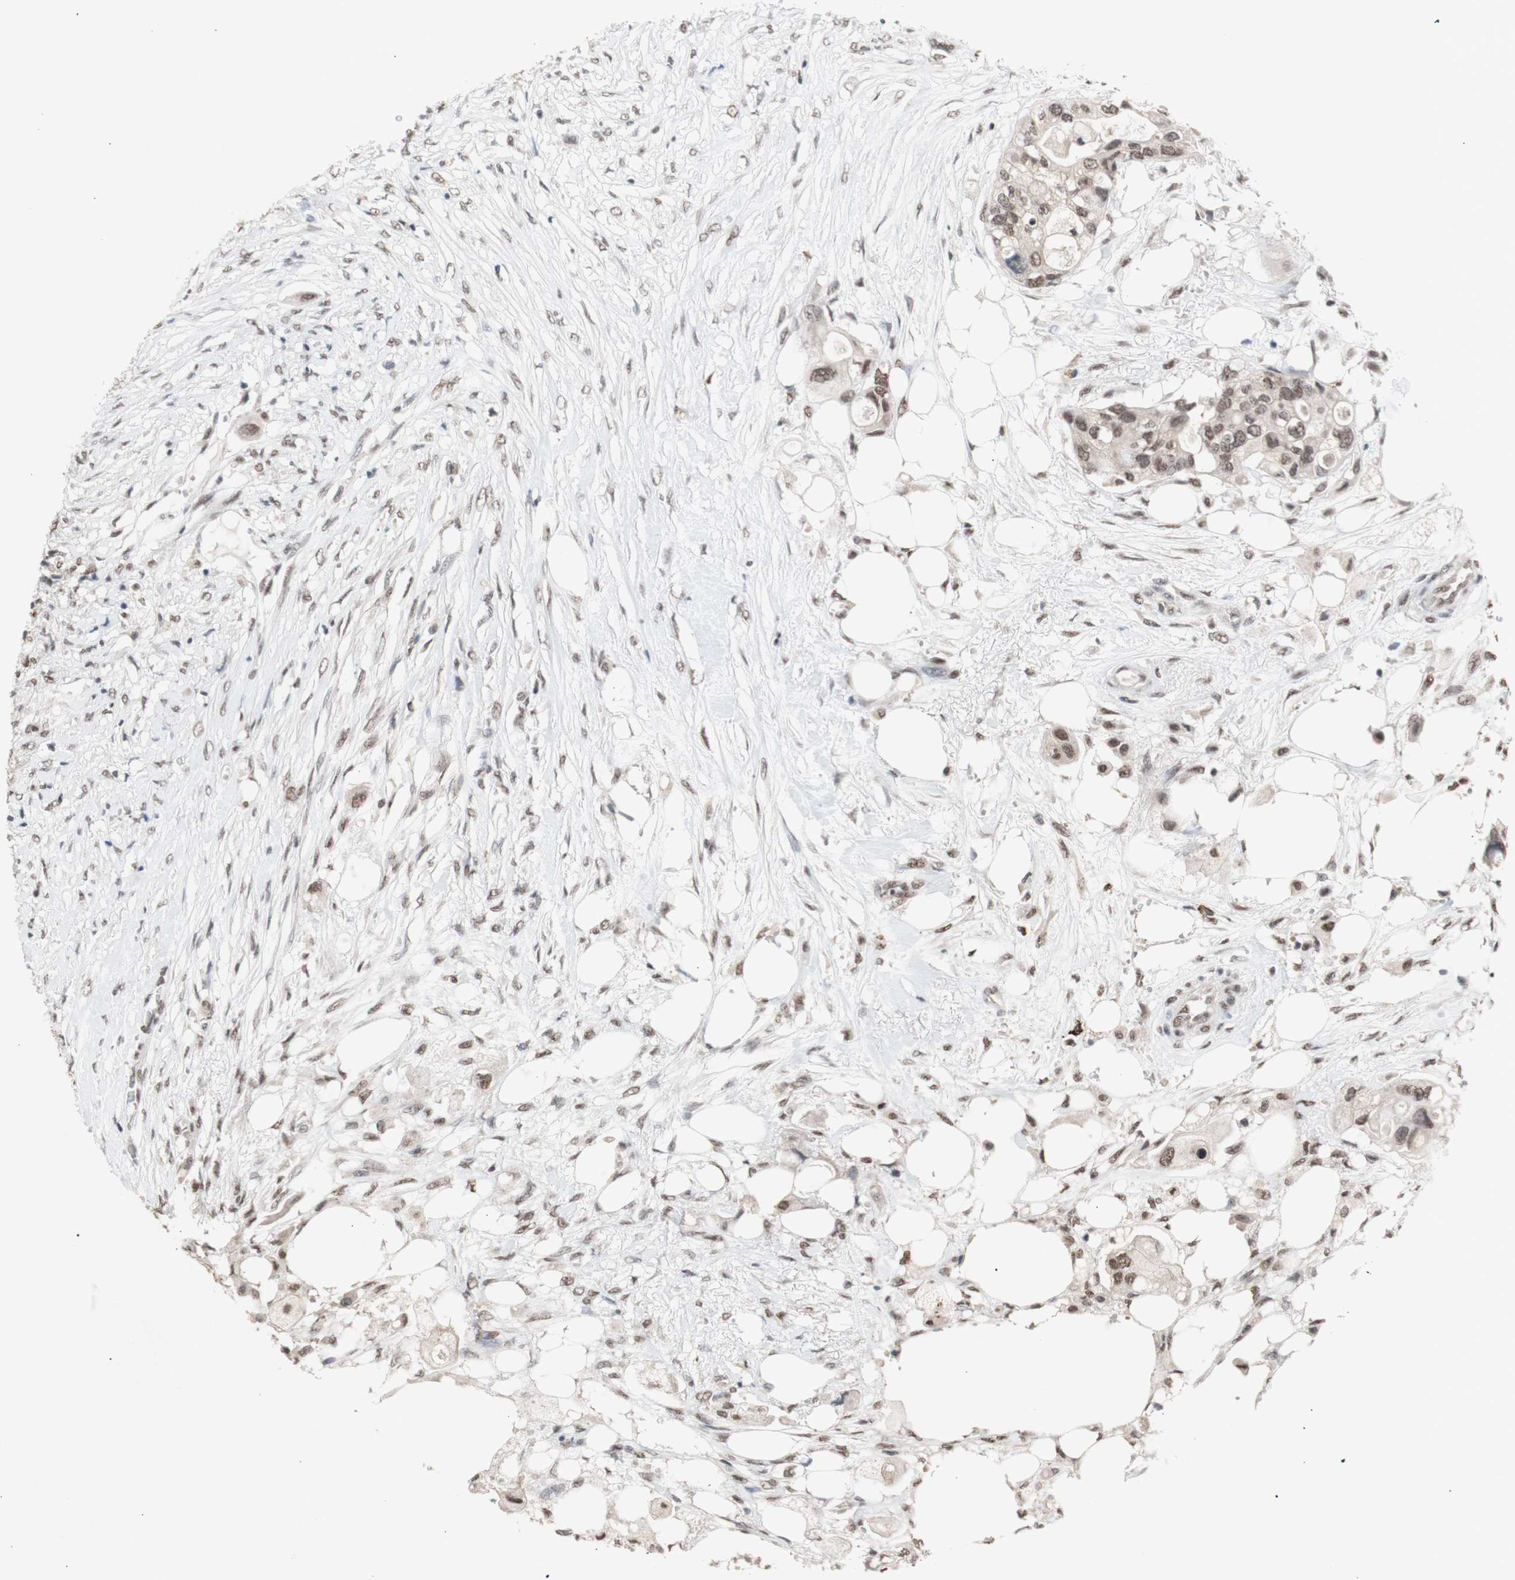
{"staining": {"intensity": "weak", "quantity": ">75%", "location": "nuclear"}, "tissue": "colorectal cancer", "cell_type": "Tumor cells", "image_type": "cancer", "snomed": [{"axis": "morphology", "description": "Adenocarcinoma, NOS"}, {"axis": "topography", "description": "Colon"}], "caption": "This is an image of immunohistochemistry (IHC) staining of colorectal adenocarcinoma, which shows weak expression in the nuclear of tumor cells.", "gene": "SFPQ", "patient": {"sex": "female", "age": 57}}